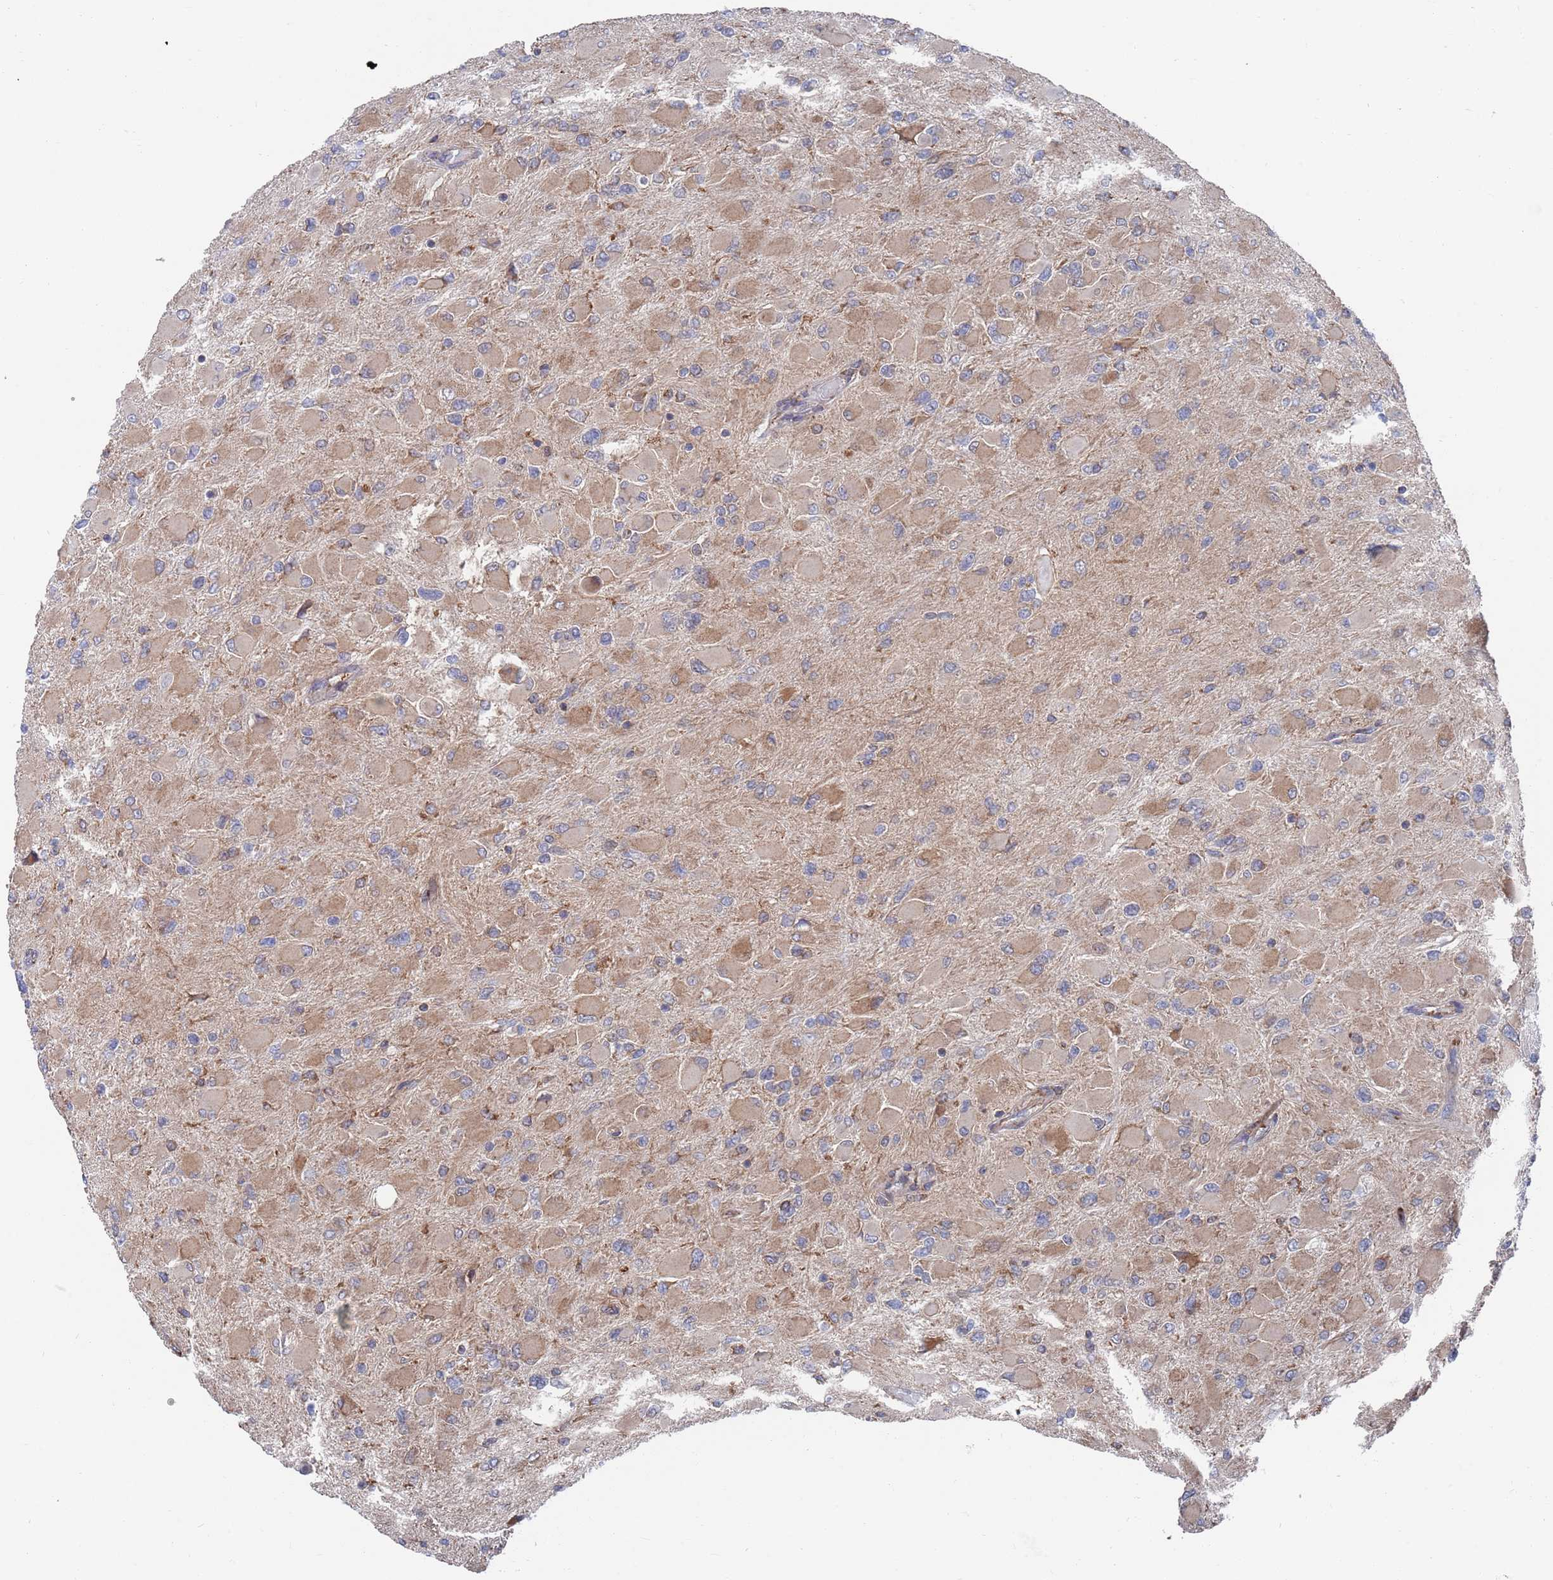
{"staining": {"intensity": "weak", "quantity": "25%-75%", "location": "cytoplasmic/membranous"}, "tissue": "glioma", "cell_type": "Tumor cells", "image_type": "cancer", "snomed": [{"axis": "morphology", "description": "Glioma, malignant, High grade"}, {"axis": "topography", "description": "Cerebral cortex"}], "caption": "Glioma was stained to show a protein in brown. There is low levels of weak cytoplasmic/membranous staining in about 25%-75% of tumor cells.", "gene": "GID8", "patient": {"sex": "female", "age": 36}}